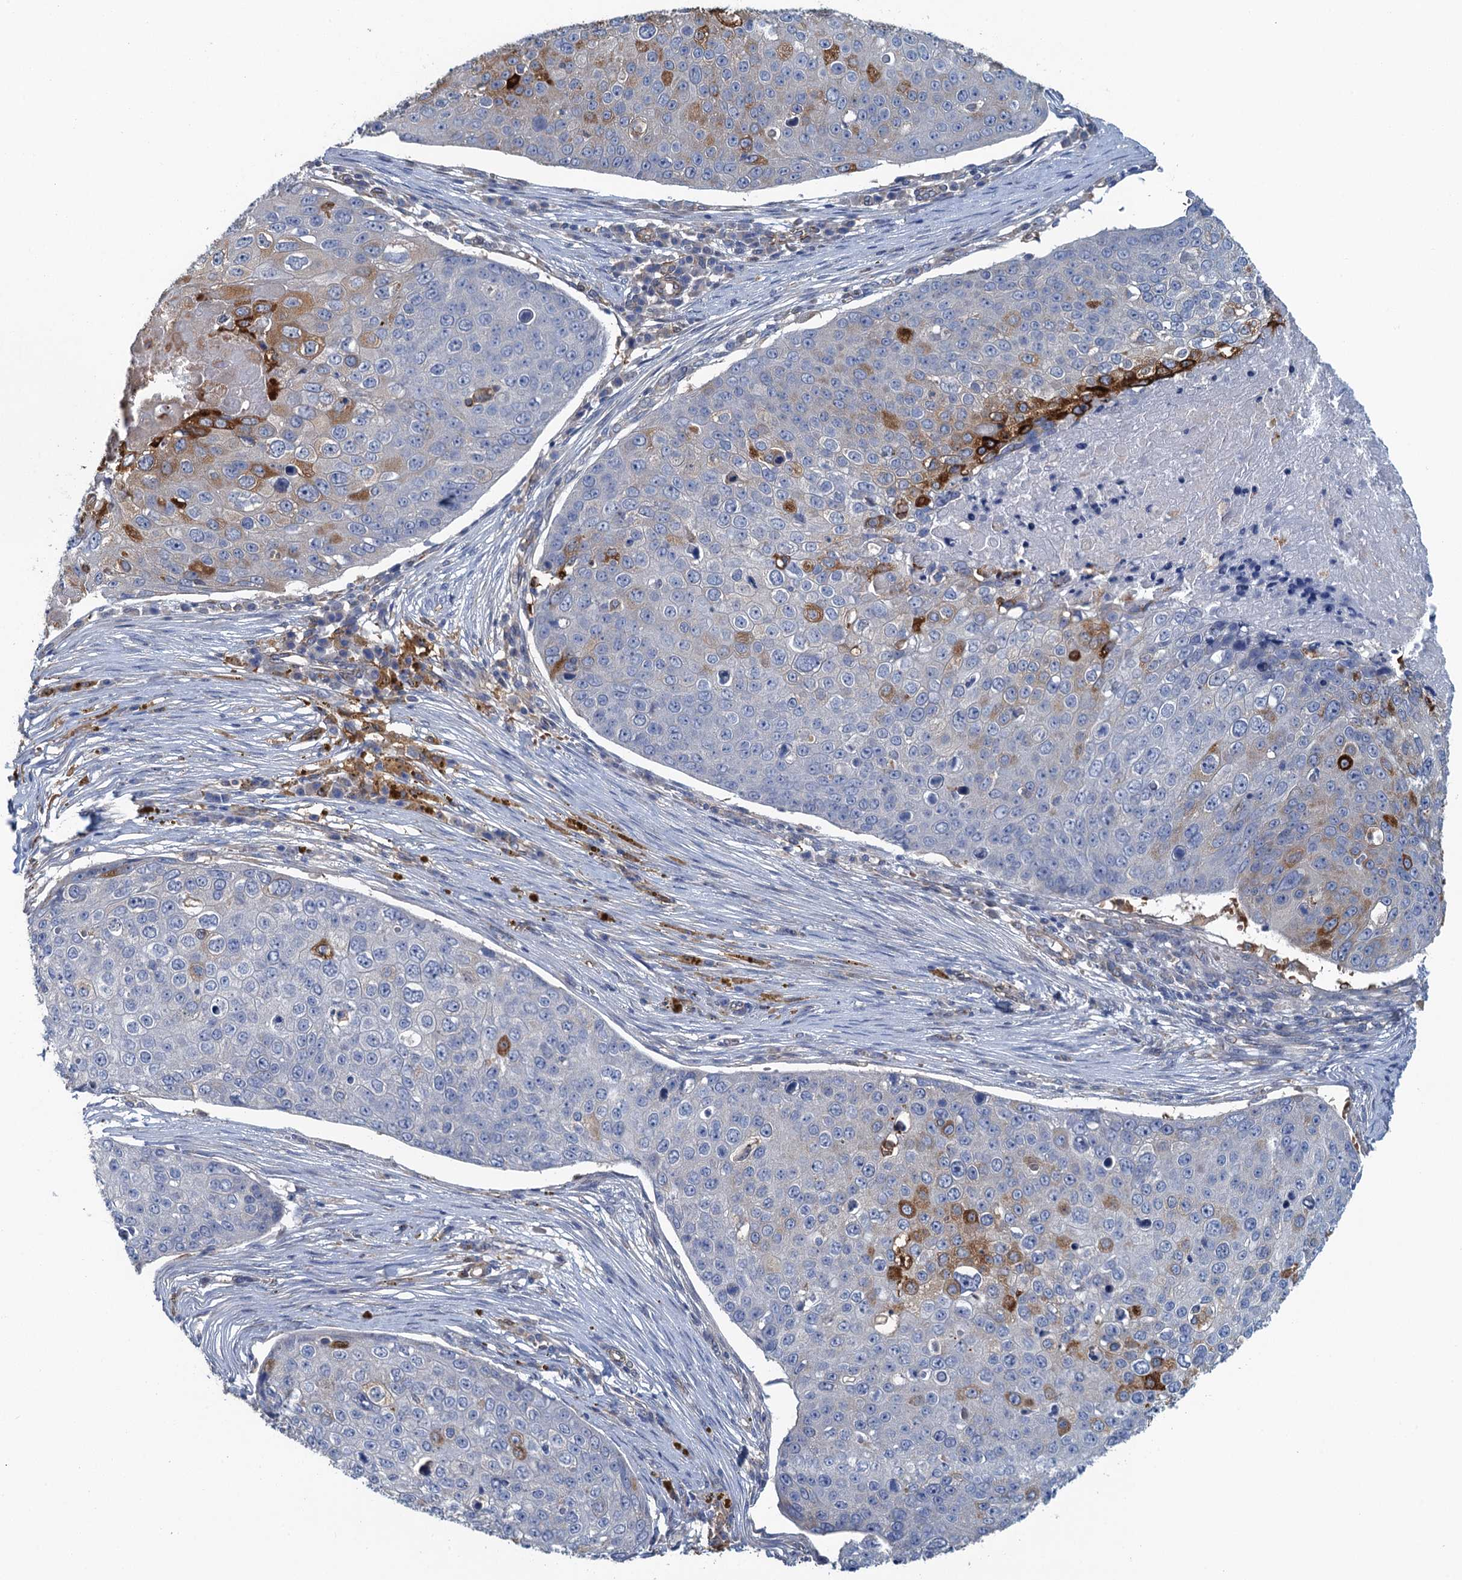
{"staining": {"intensity": "strong", "quantity": "<25%", "location": "cytoplasmic/membranous"}, "tissue": "skin cancer", "cell_type": "Tumor cells", "image_type": "cancer", "snomed": [{"axis": "morphology", "description": "Squamous cell carcinoma, NOS"}, {"axis": "topography", "description": "Skin"}], "caption": "IHC of skin cancer displays medium levels of strong cytoplasmic/membranous staining in approximately <25% of tumor cells.", "gene": "RSAD2", "patient": {"sex": "male", "age": 71}}